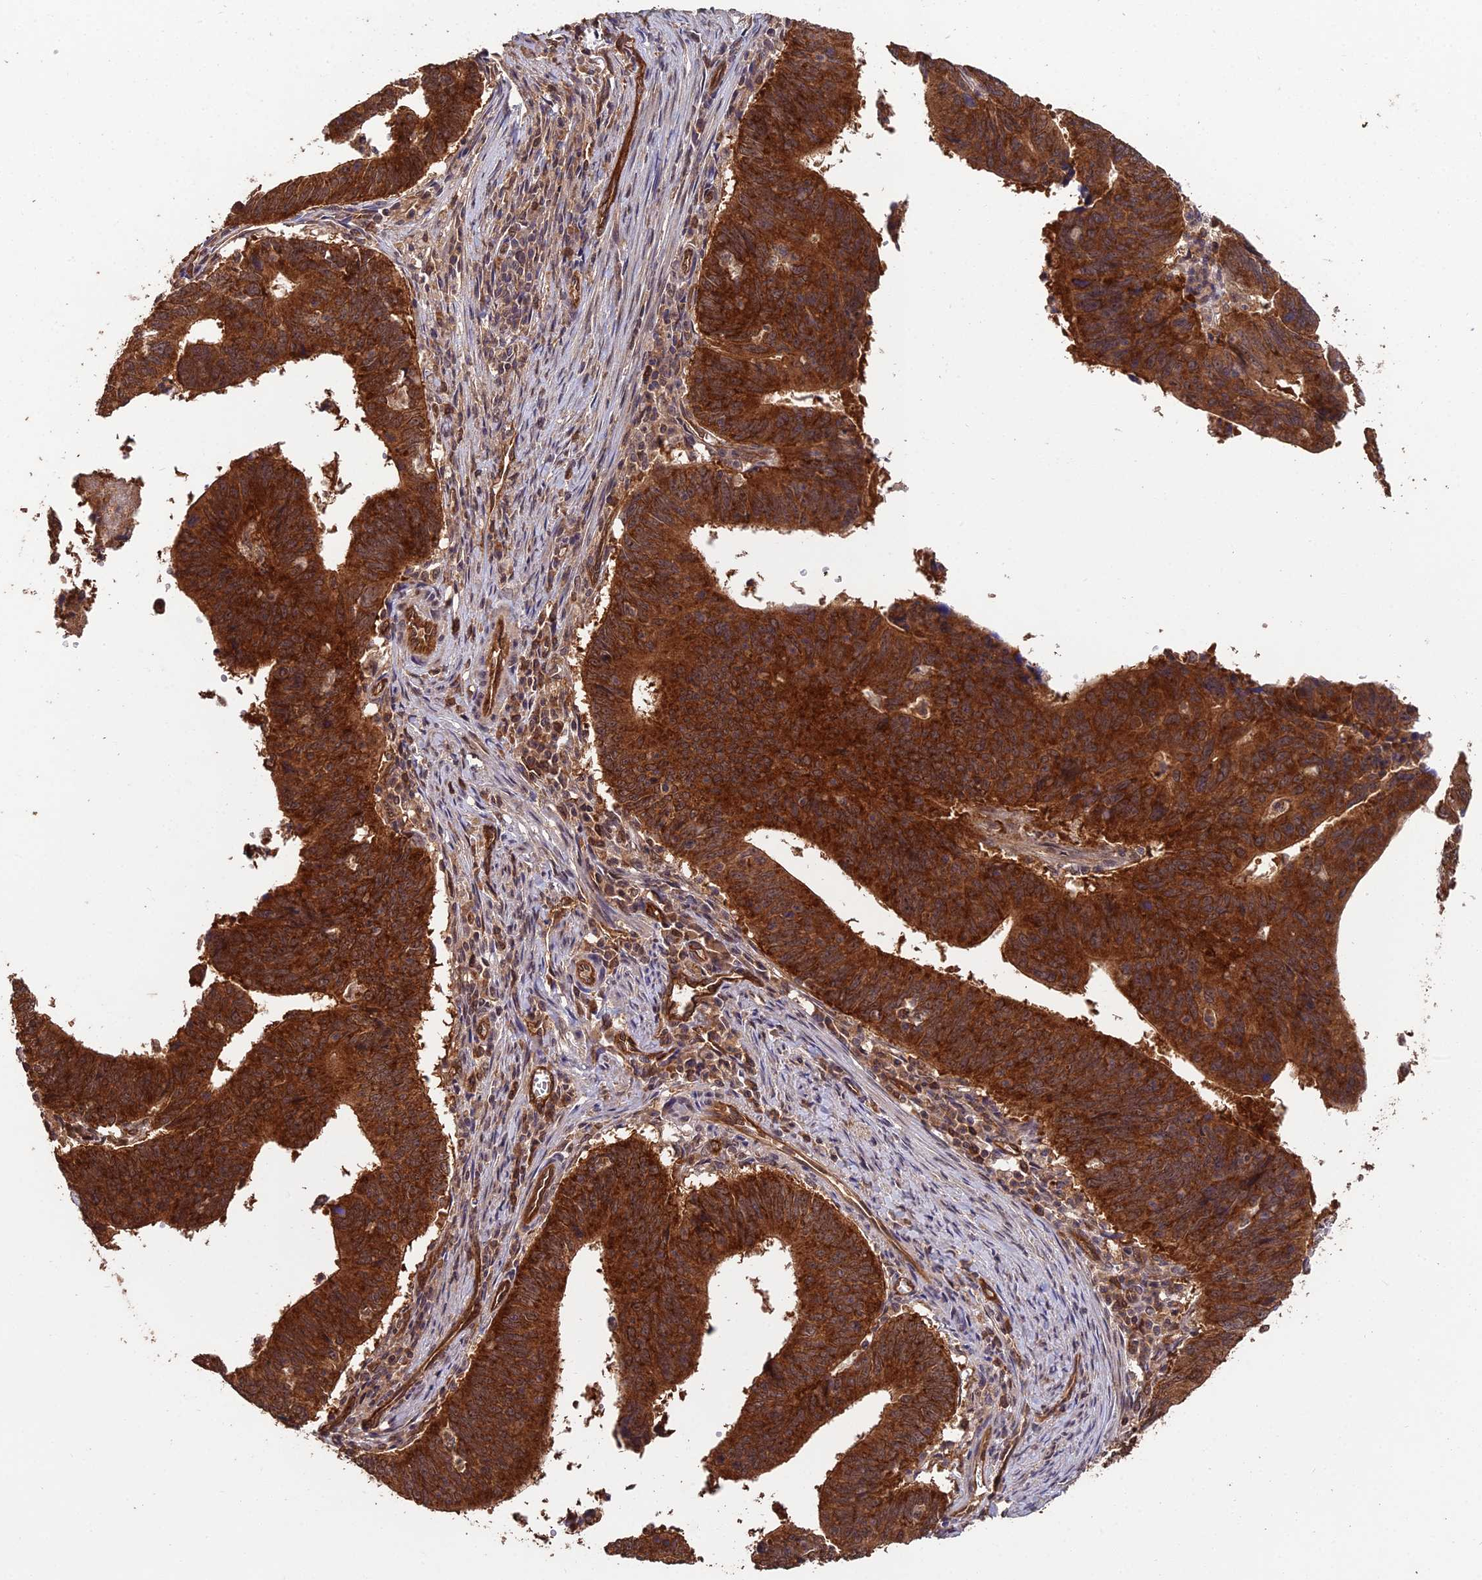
{"staining": {"intensity": "strong", "quantity": ">75%", "location": "cytoplasmic/membranous"}, "tissue": "stomach cancer", "cell_type": "Tumor cells", "image_type": "cancer", "snomed": [{"axis": "morphology", "description": "Adenocarcinoma, NOS"}, {"axis": "topography", "description": "Stomach"}], "caption": "Strong cytoplasmic/membranous positivity for a protein is seen in about >75% of tumor cells of adenocarcinoma (stomach) using immunohistochemistry (IHC).", "gene": "RALGAPA2", "patient": {"sex": "male", "age": 59}}